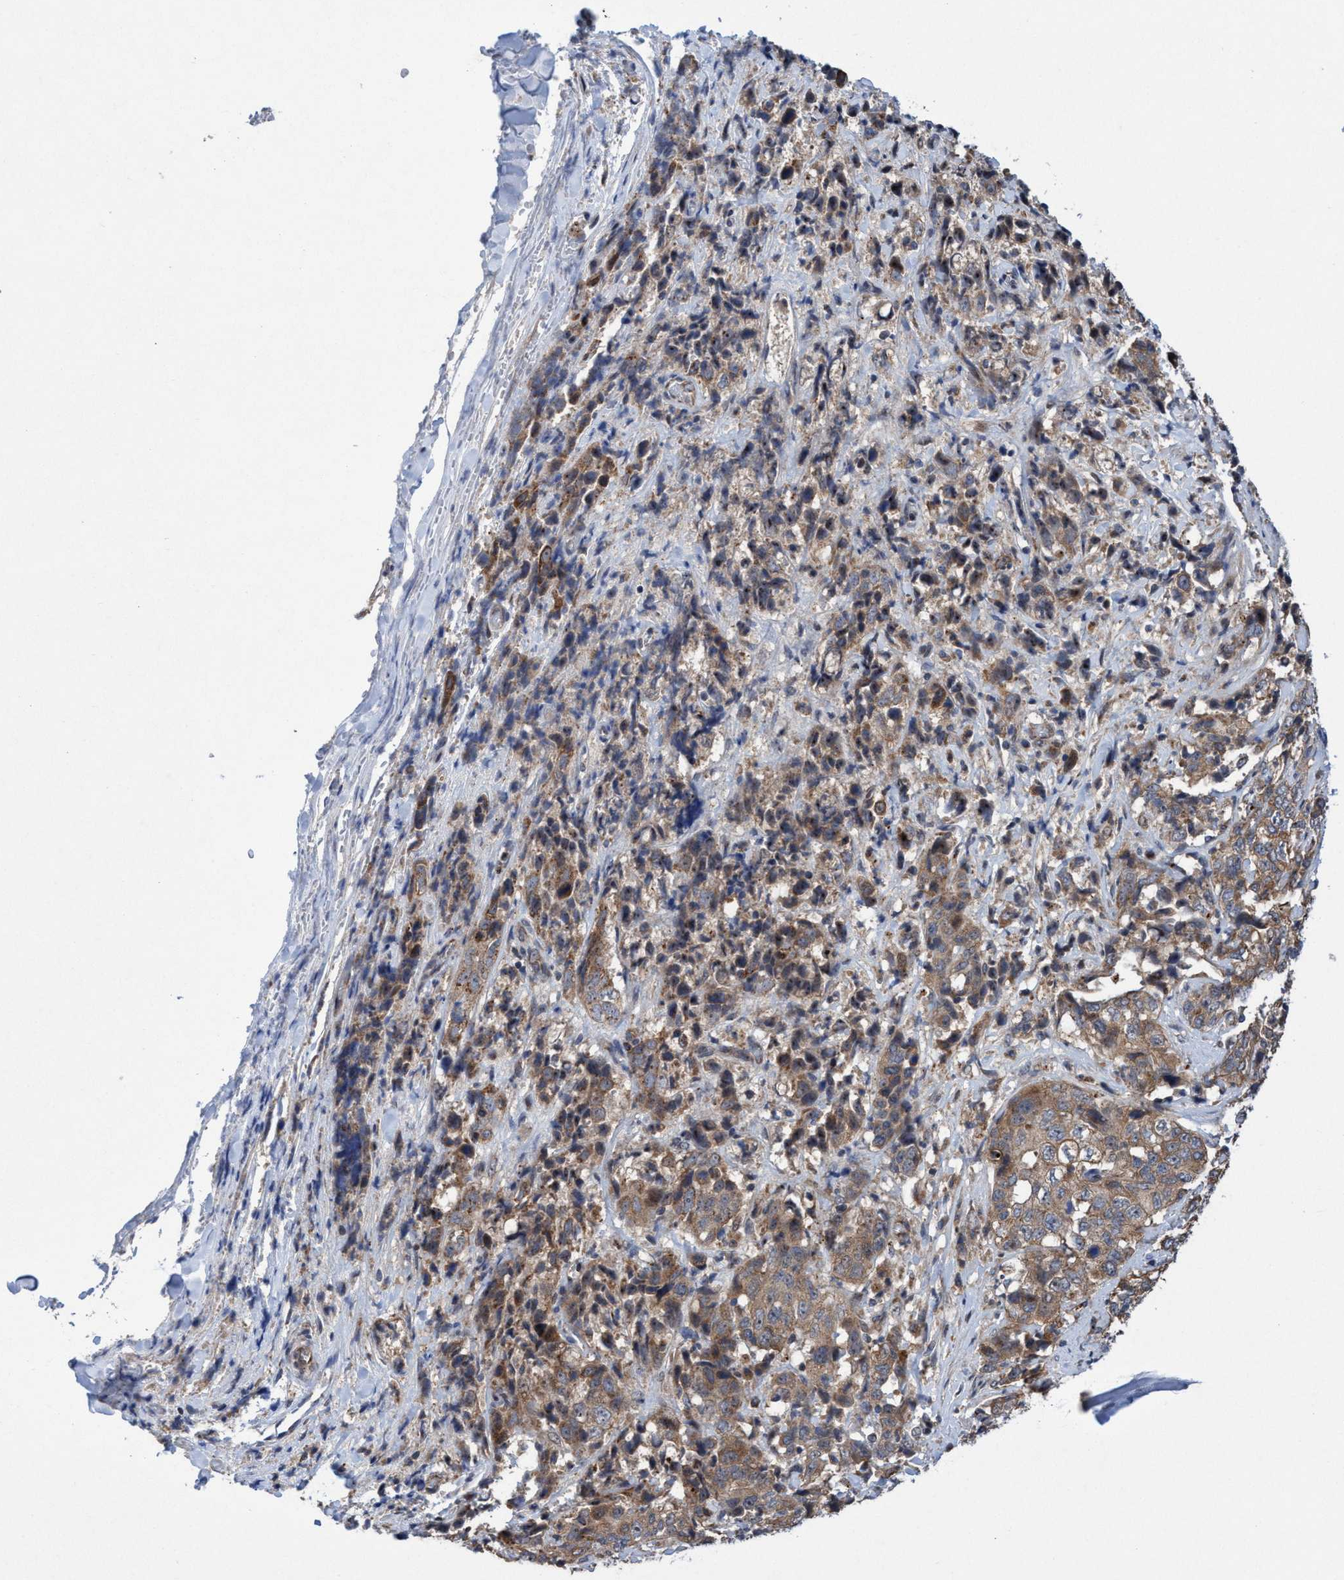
{"staining": {"intensity": "moderate", "quantity": ">75%", "location": "cytoplasmic/membranous,nuclear"}, "tissue": "stomach cancer", "cell_type": "Tumor cells", "image_type": "cancer", "snomed": [{"axis": "morphology", "description": "Adenocarcinoma, NOS"}, {"axis": "topography", "description": "Stomach"}], "caption": "Tumor cells exhibit medium levels of moderate cytoplasmic/membranous and nuclear expression in about >75% of cells in human stomach adenocarcinoma.", "gene": "P2RY14", "patient": {"sex": "male", "age": 48}}